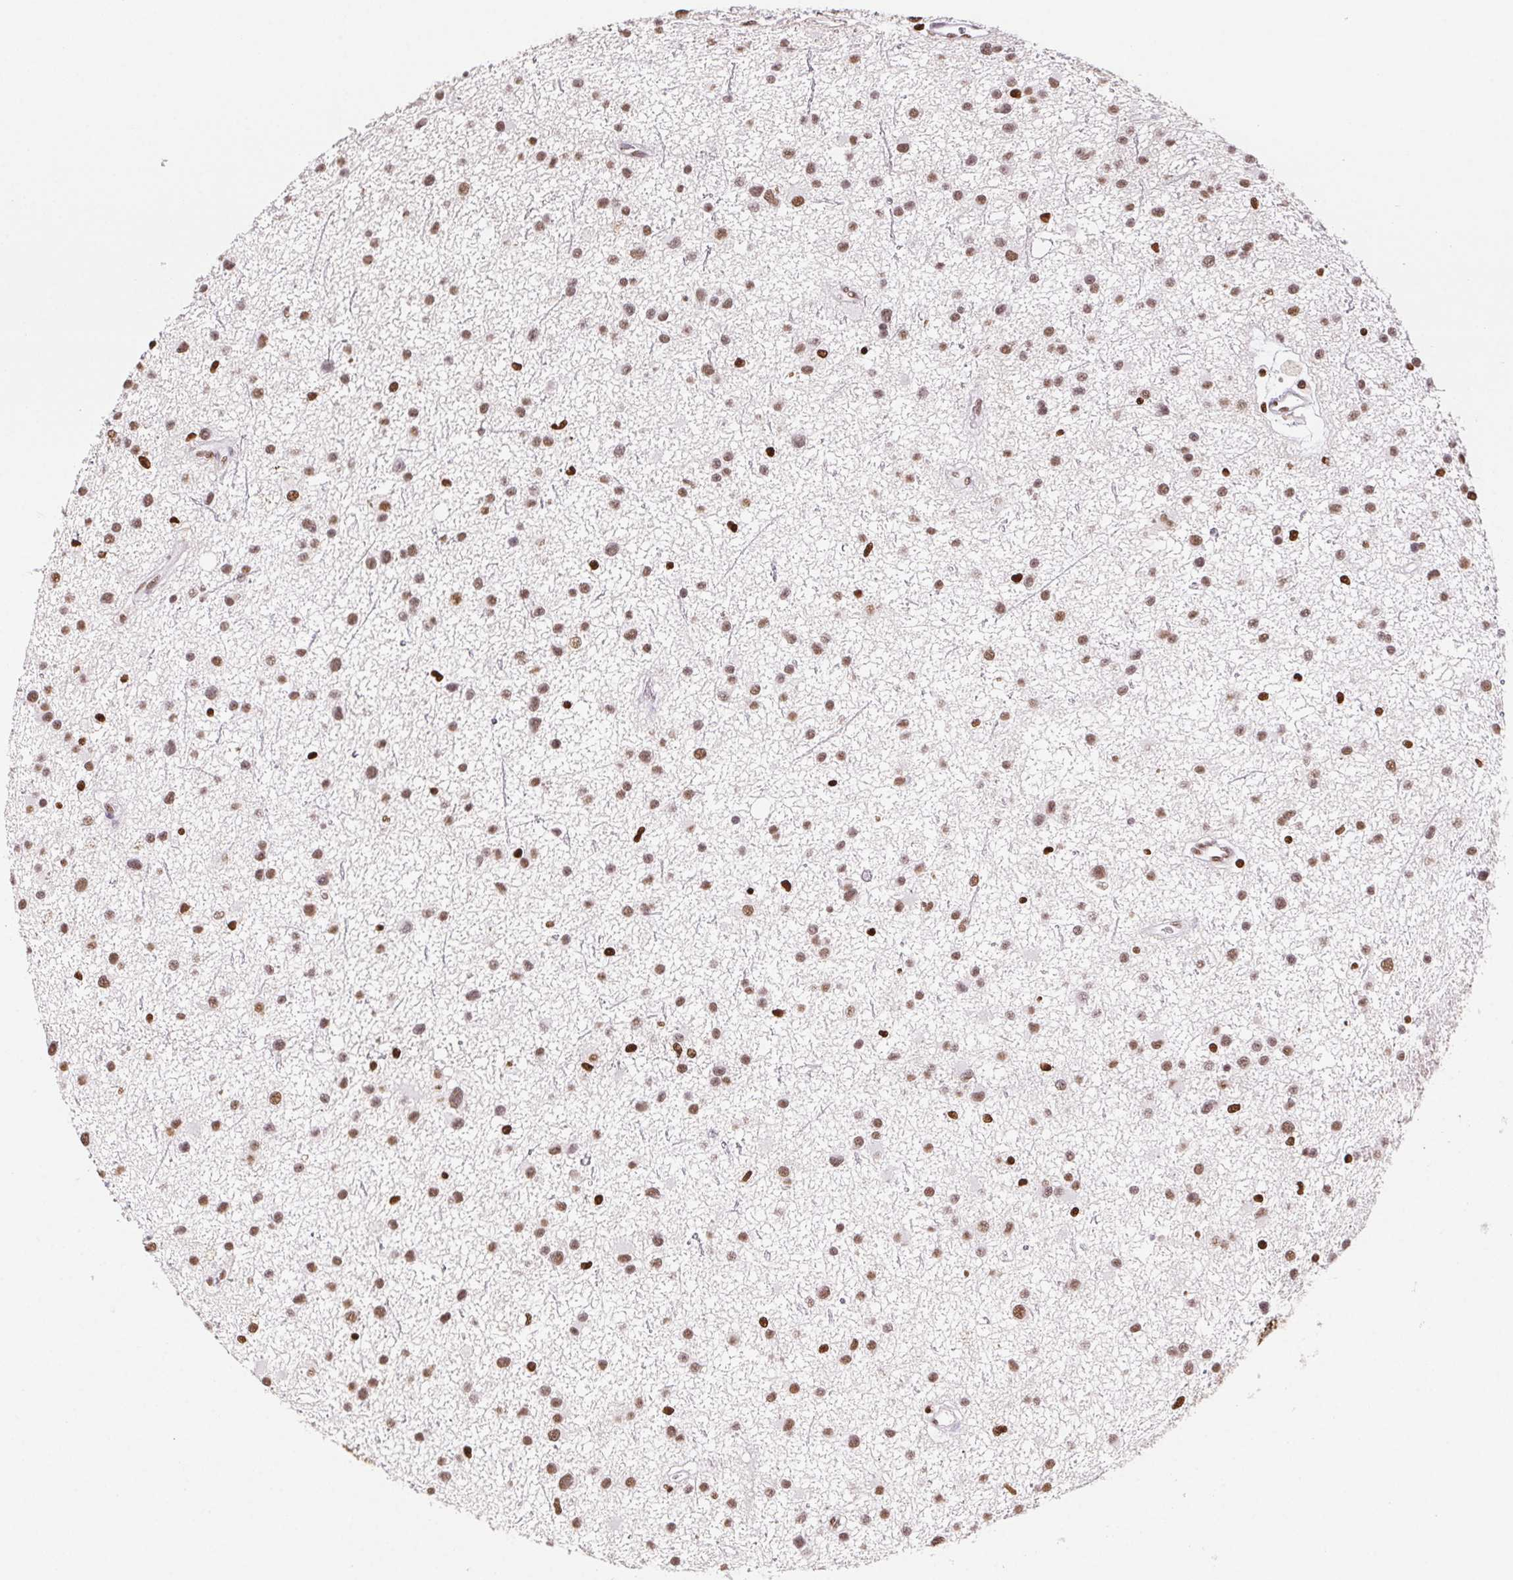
{"staining": {"intensity": "moderate", "quantity": ">75%", "location": "nuclear"}, "tissue": "glioma", "cell_type": "Tumor cells", "image_type": "cancer", "snomed": [{"axis": "morphology", "description": "Glioma, malignant, Low grade"}, {"axis": "topography", "description": "Brain"}], "caption": "This image exhibits immunohistochemistry (IHC) staining of glioma, with medium moderate nuclear expression in about >75% of tumor cells.", "gene": "SET", "patient": {"sex": "male", "age": 43}}